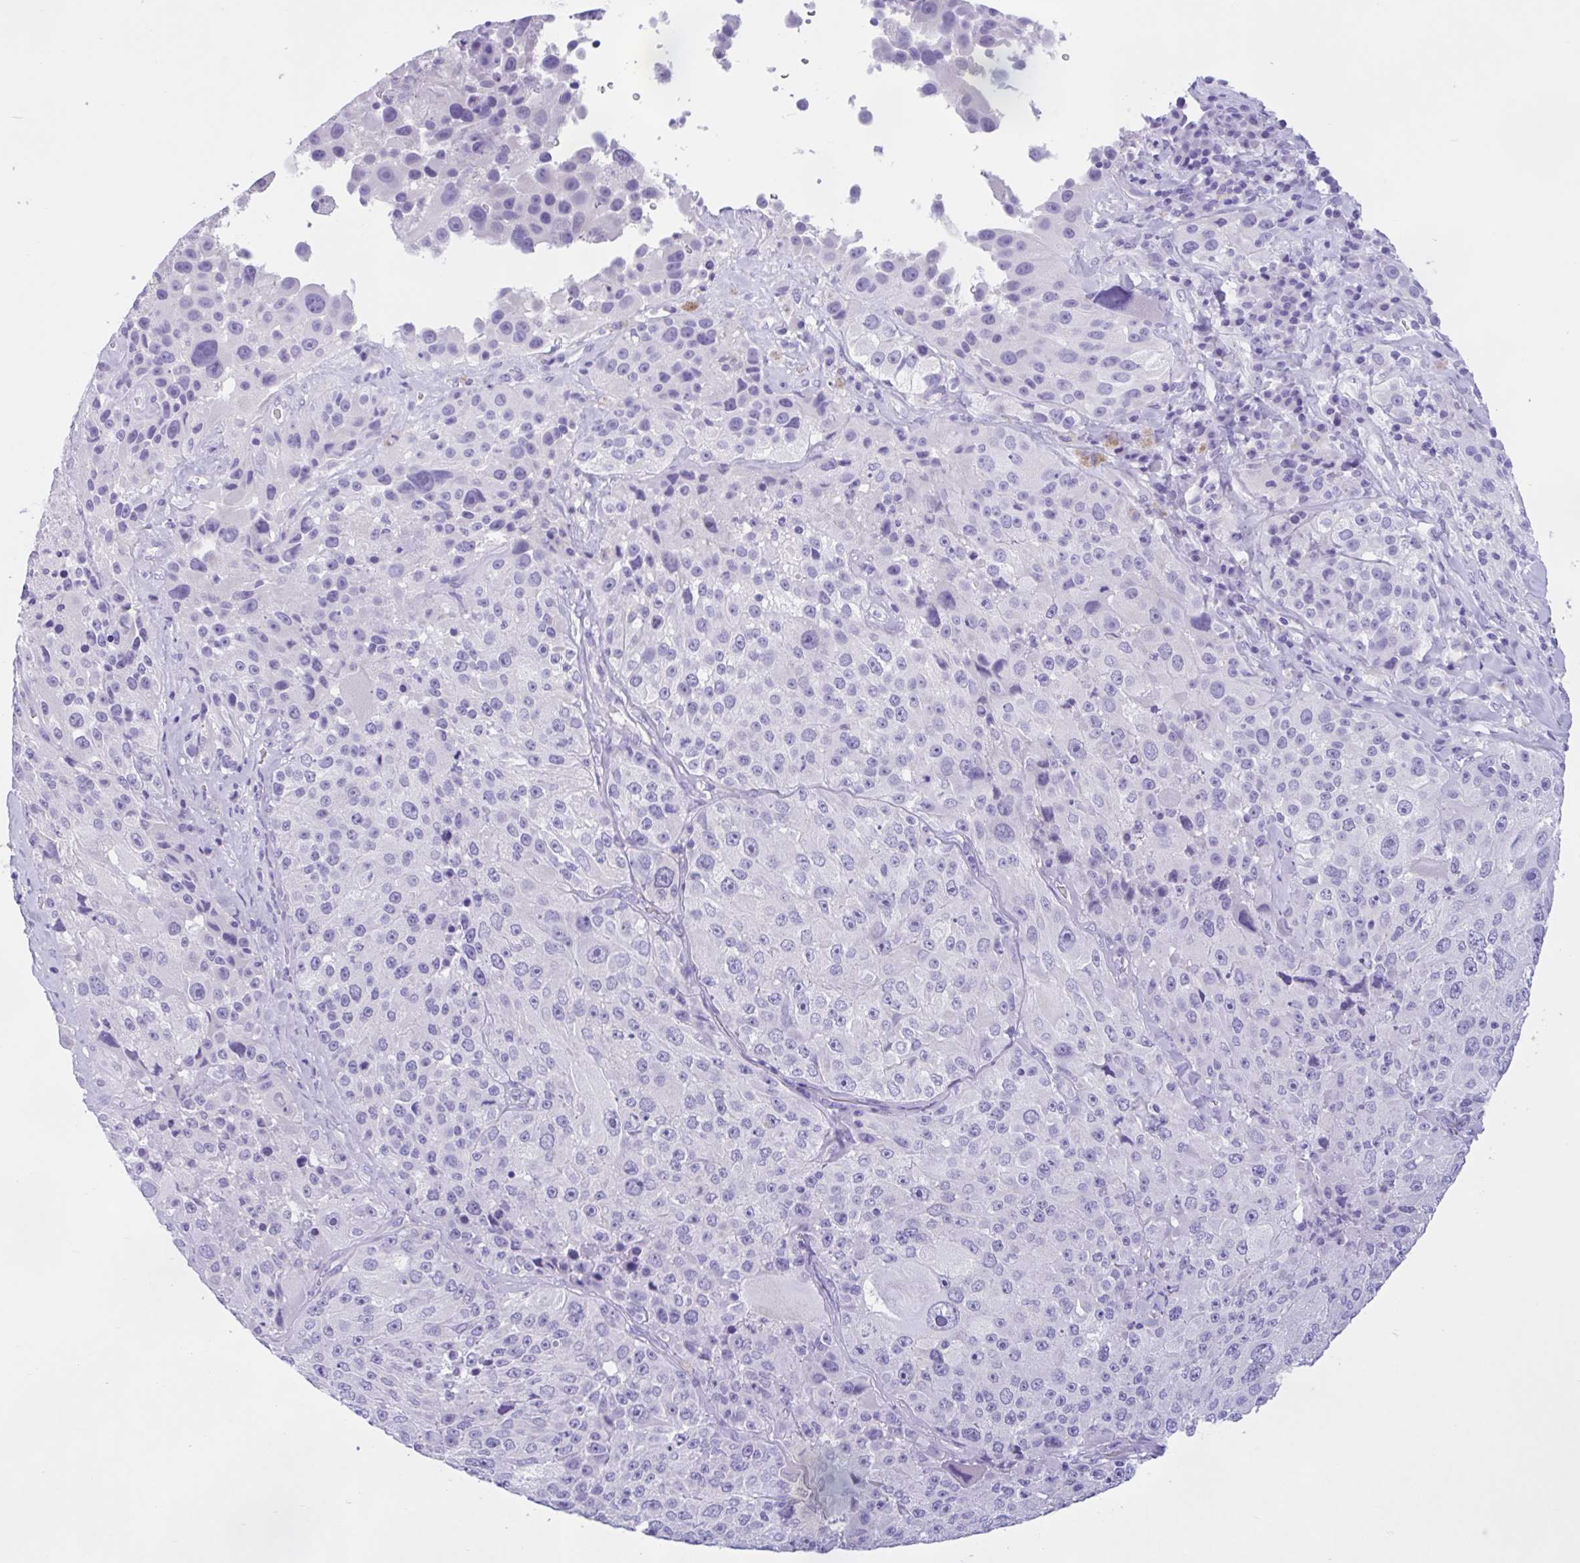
{"staining": {"intensity": "negative", "quantity": "none", "location": "none"}, "tissue": "melanoma", "cell_type": "Tumor cells", "image_type": "cancer", "snomed": [{"axis": "morphology", "description": "Malignant melanoma, Metastatic site"}, {"axis": "topography", "description": "Lymph node"}], "caption": "DAB immunohistochemical staining of melanoma displays no significant positivity in tumor cells.", "gene": "ZNF319", "patient": {"sex": "male", "age": 62}}